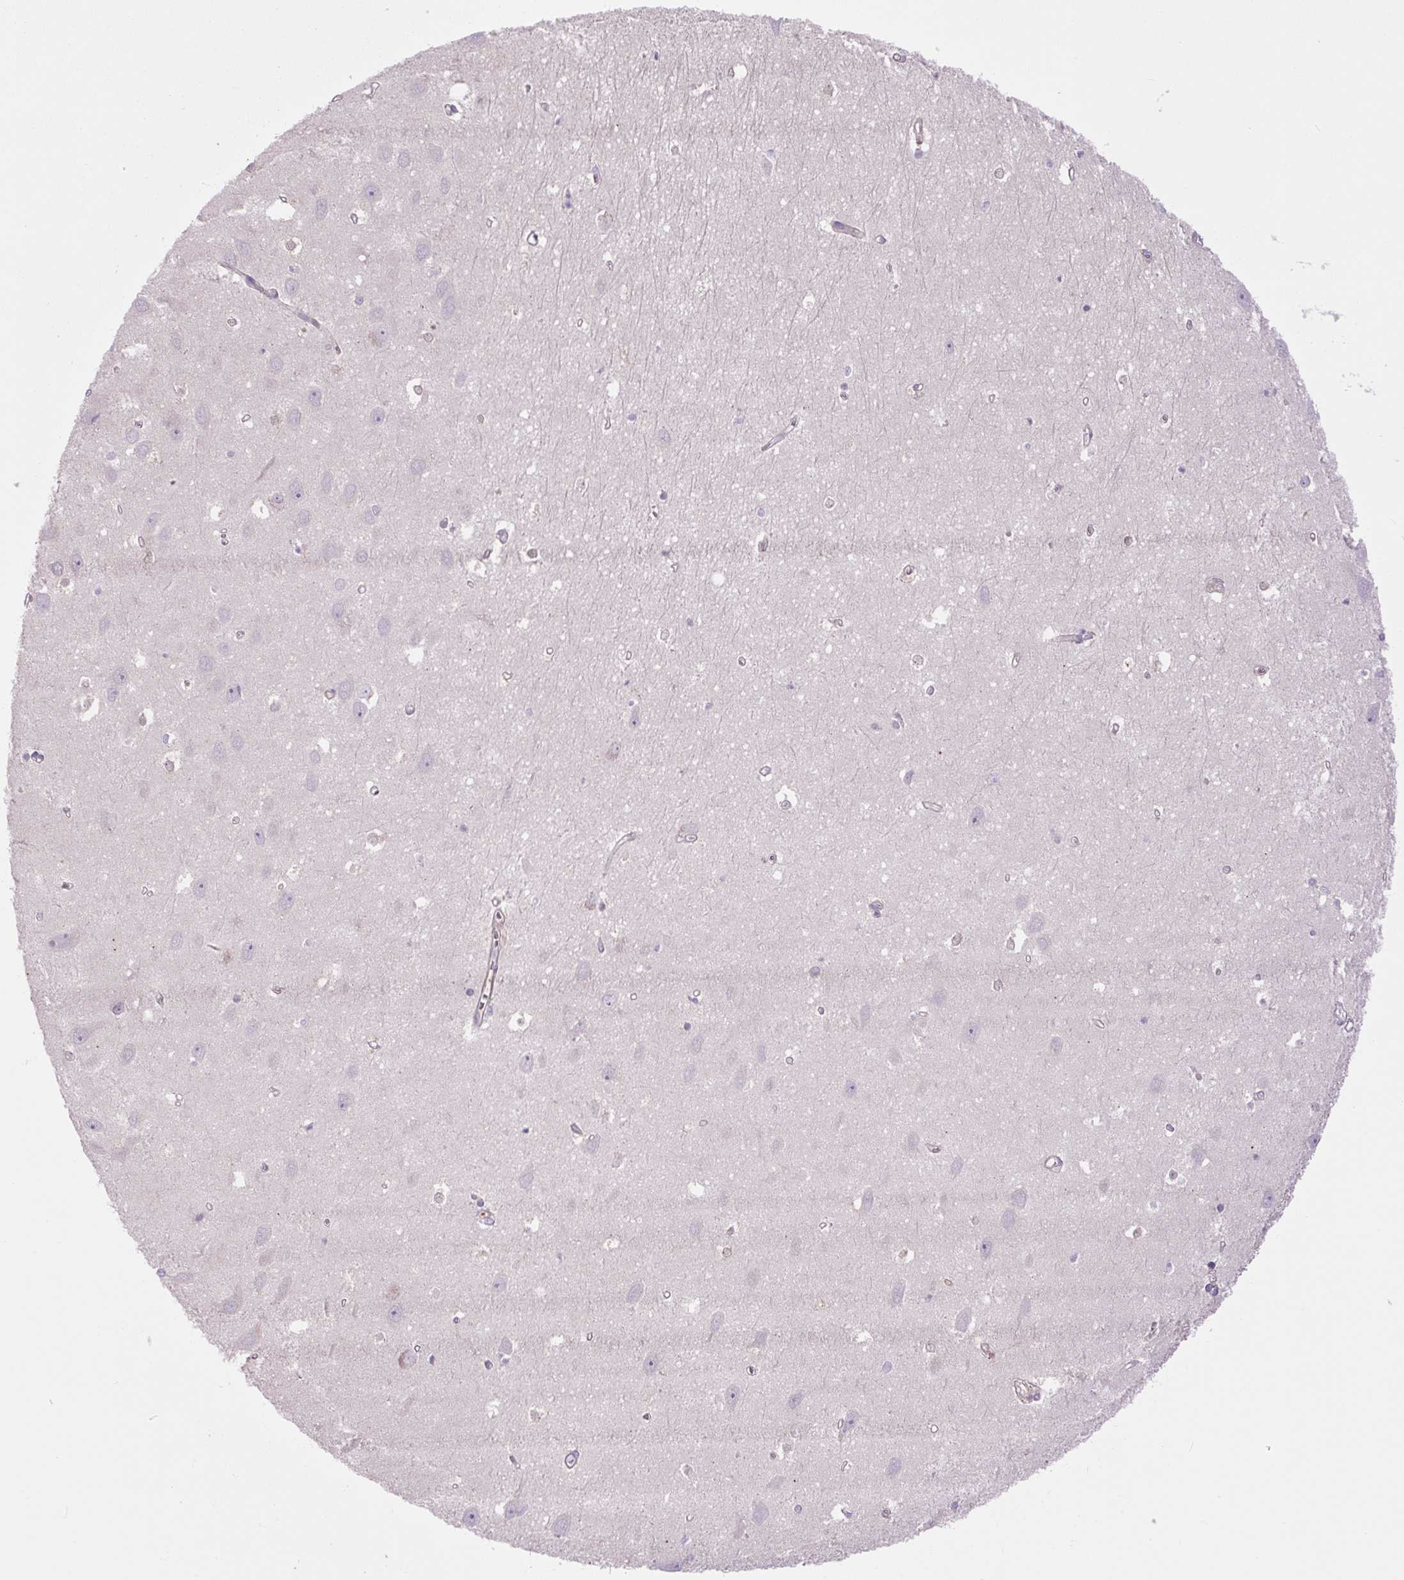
{"staining": {"intensity": "negative", "quantity": "none", "location": "none"}, "tissue": "hippocampus", "cell_type": "Glial cells", "image_type": "normal", "snomed": [{"axis": "morphology", "description": "Normal tissue, NOS"}, {"axis": "topography", "description": "Hippocampus"}], "caption": "The photomicrograph demonstrates no staining of glial cells in benign hippocampus.", "gene": "KIFC1", "patient": {"sex": "female", "age": 64}}